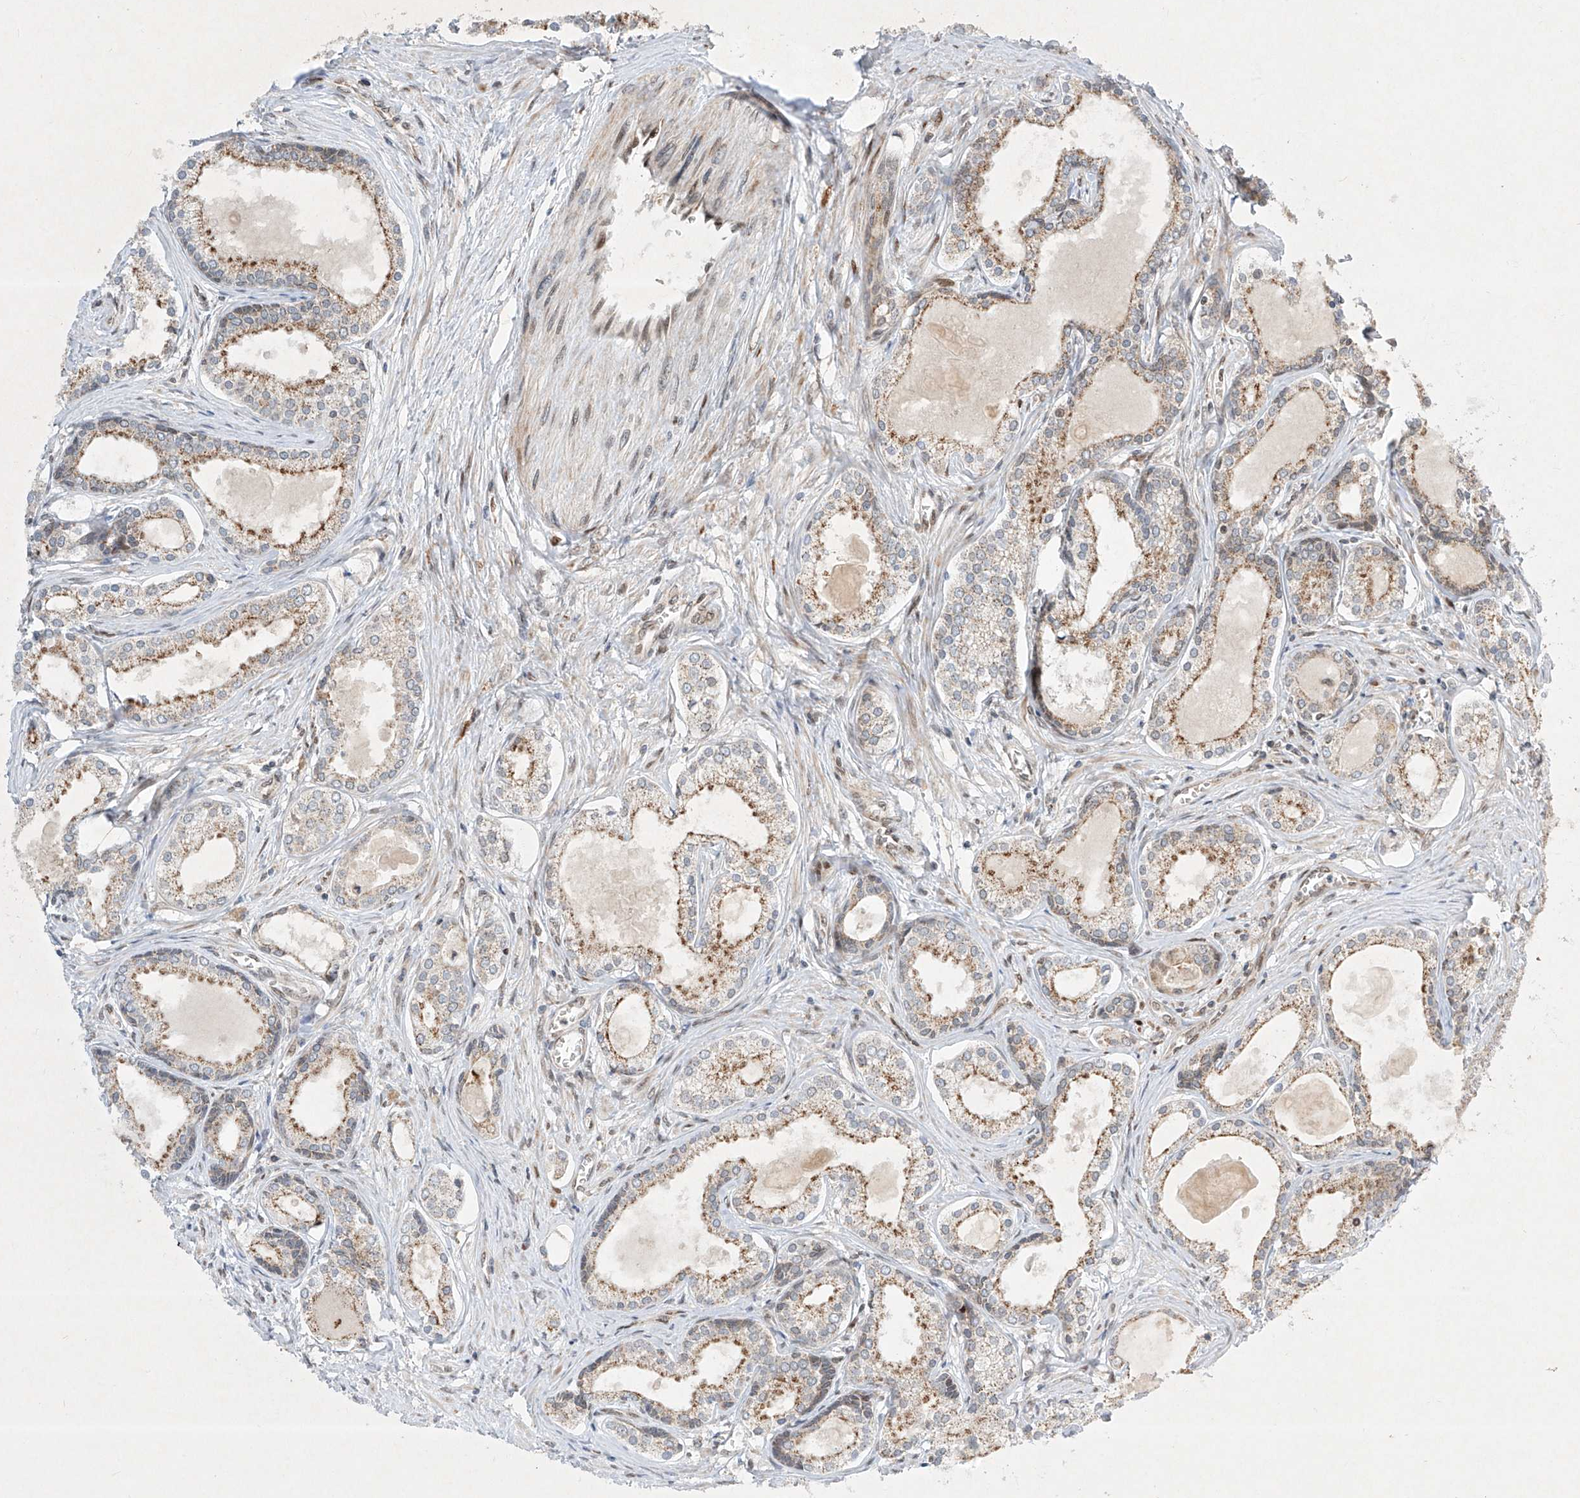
{"staining": {"intensity": "moderate", "quantity": "25%-75%", "location": "cytoplasmic/membranous"}, "tissue": "prostate cancer", "cell_type": "Tumor cells", "image_type": "cancer", "snomed": [{"axis": "morphology", "description": "Adenocarcinoma, High grade"}, {"axis": "topography", "description": "Prostate"}], "caption": "Human prostate high-grade adenocarcinoma stained for a protein (brown) displays moderate cytoplasmic/membranous positive staining in approximately 25%-75% of tumor cells.", "gene": "EPG5", "patient": {"sex": "male", "age": 68}}